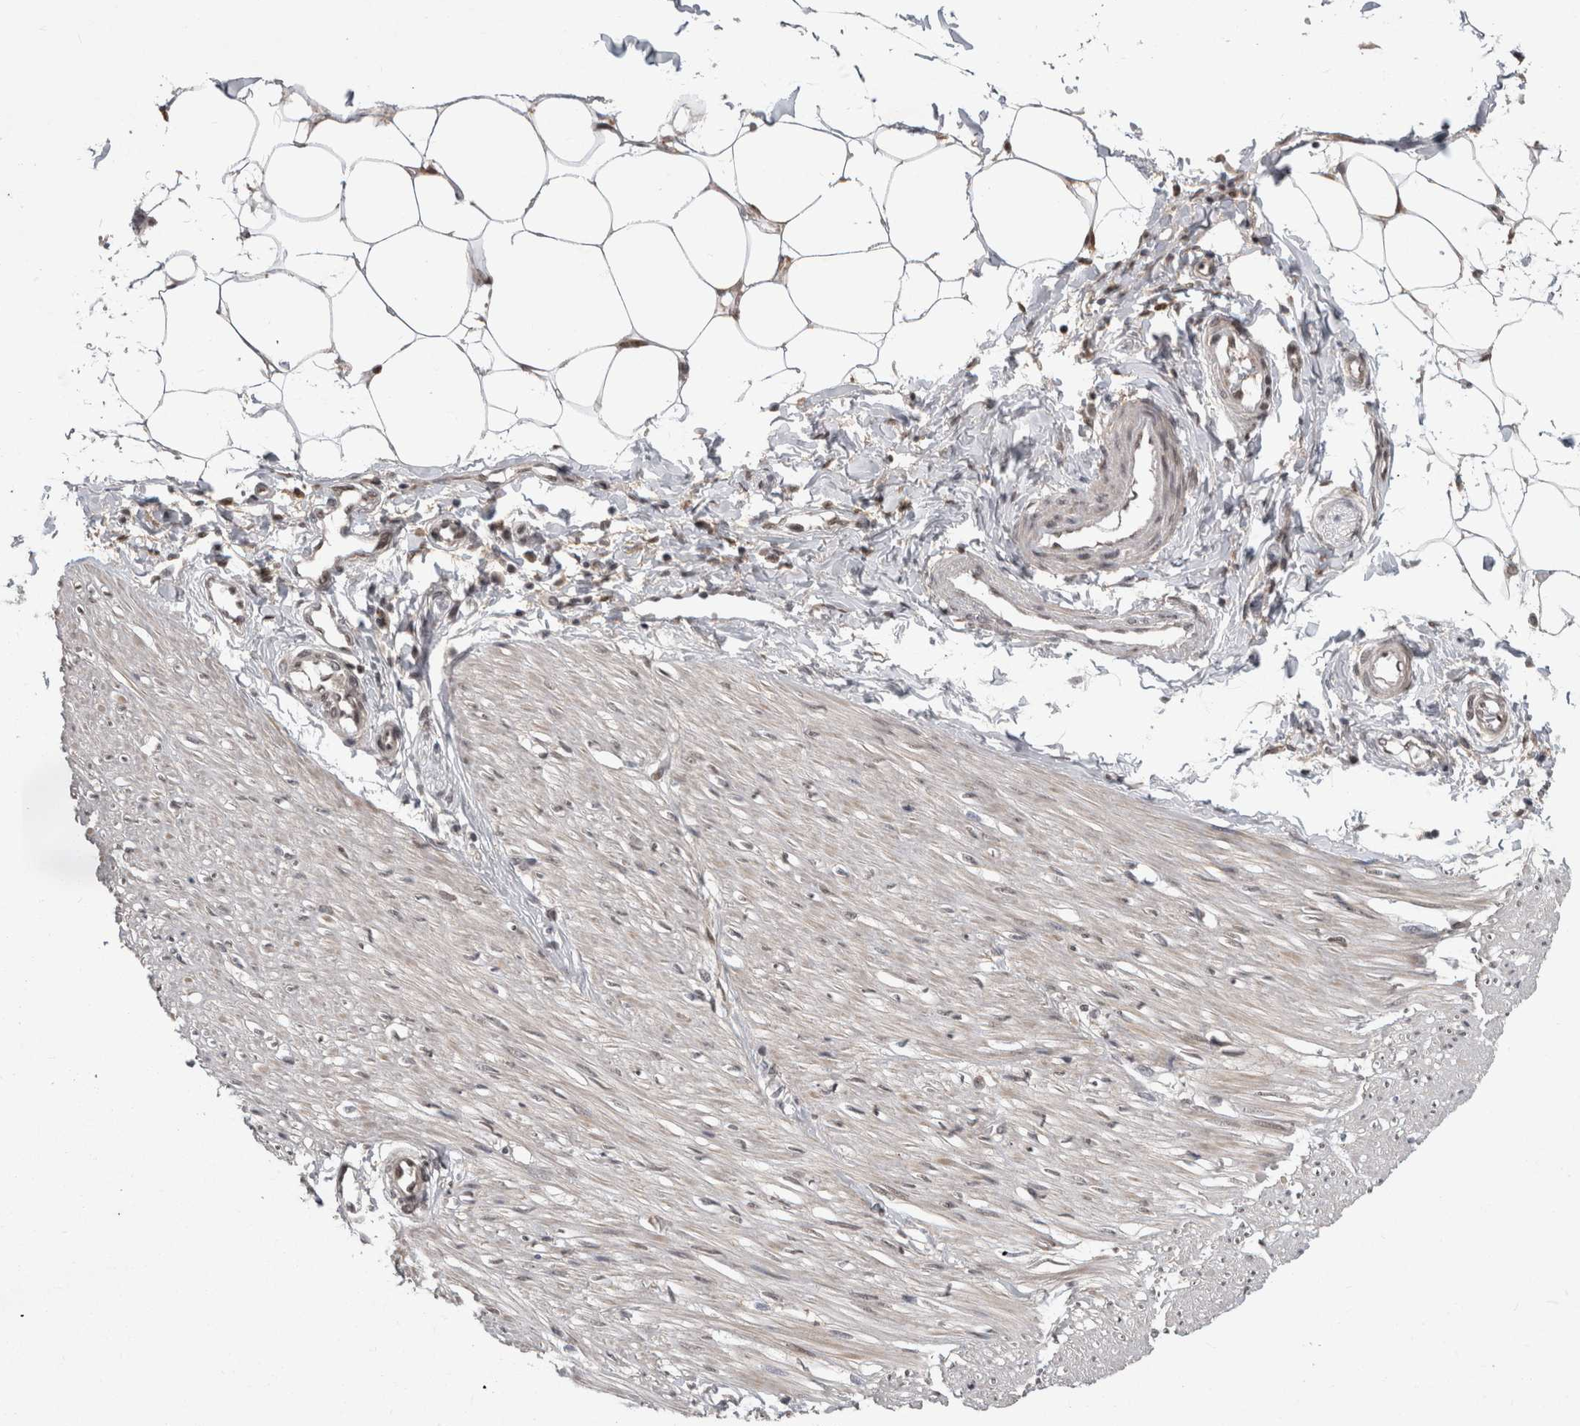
{"staining": {"intensity": "weak", "quantity": "25%-75%", "location": "cytoplasmic/membranous,nuclear"}, "tissue": "adipose tissue", "cell_type": "Adipocytes", "image_type": "normal", "snomed": [{"axis": "morphology", "description": "Normal tissue, NOS"}, {"axis": "morphology", "description": "Adenocarcinoma, NOS"}, {"axis": "topography", "description": "Colon"}, {"axis": "topography", "description": "Peripheral nerve tissue"}], "caption": "The photomicrograph shows immunohistochemical staining of benign adipose tissue. There is weak cytoplasmic/membranous,nuclear positivity is identified in approximately 25%-75% of adipocytes.", "gene": "MTBP", "patient": {"sex": "male", "age": 14}}